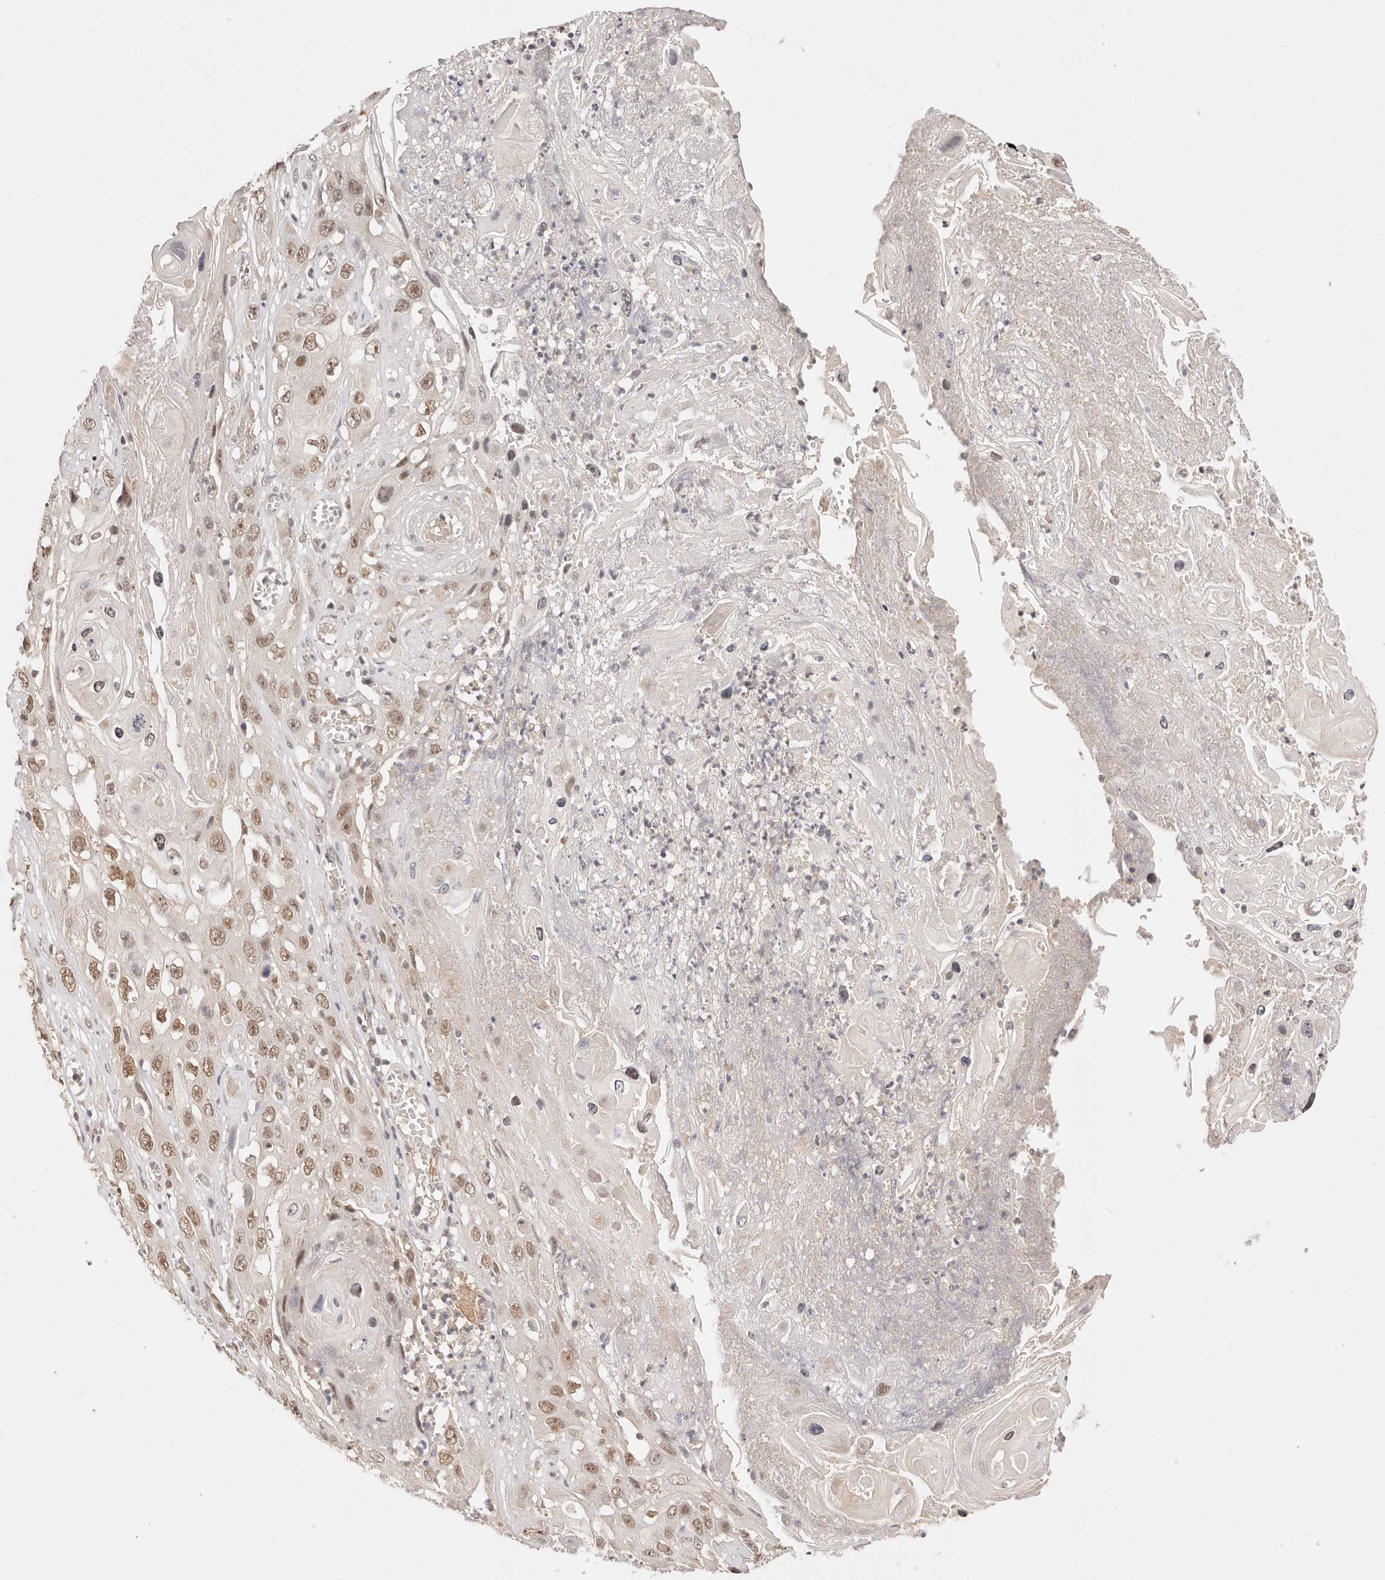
{"staining": {"intensity": "moderate", "quantity": ">75%", "location": "nuclear"}, "tissue": "skin cancer", "cell_type": "Tumor cells", "image_type": "cancer", "snomed": [{"axis": "morphology", "description": "Squamous cell carcinoma, NOS"}, {"axis": "topography", "description": "Skin"}], "caption": "This is an image of immunohistochemistry (IHC) staining of skin squamous cell carcinoma, which shows moderate positivity in the nuclear of tumor cells.", "gene": "RFC3", "patient": {"sex": "male", "age": 55}}